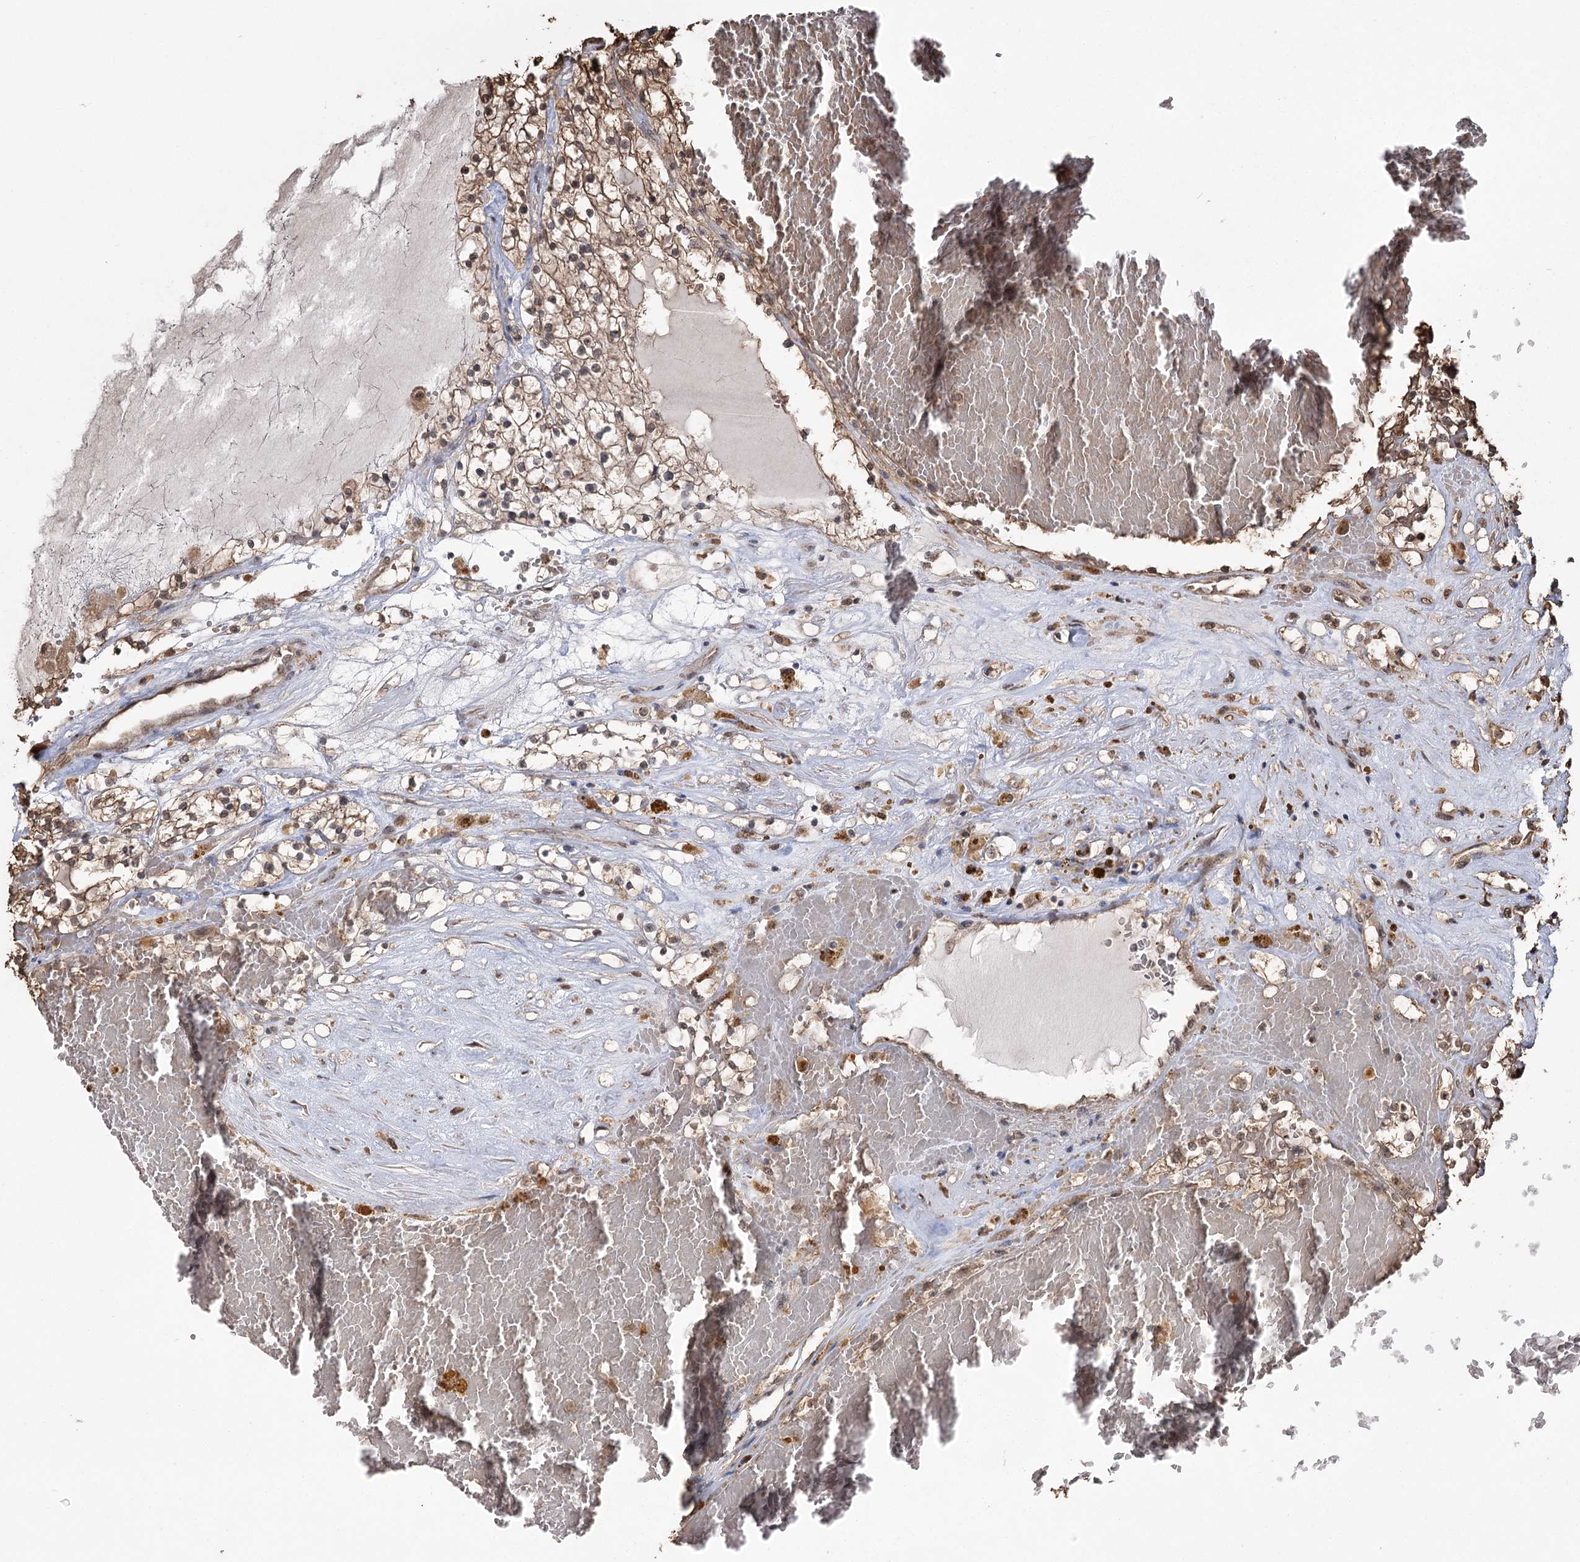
{"staining": {"intensity": "moderate", "quantity": ">75%", "location": "cytoplasmic/membranous"}, "tissue": "renal cancer", "cell_type": "Tumor cells", "image_type": "cancer", "snomed": [{"axis": "morphology", "description": "Normal tissue, NOS"}, {"axis": "morphology", "description": "Adenocarcinoma, NOS"}, {"axis": "topography", "description": "Kidney"}], "caption": "Immunohistochemical staining of human adenocarcinoma (renal) displays medium levels of moderate cytoplasmic/membranous positivity in about >75% of tumor cells. The protein is shown in brown color, while the nuclei are stained blue.", "gene": "PLCH1", "patient": {"sex": "male", "age": 68}}